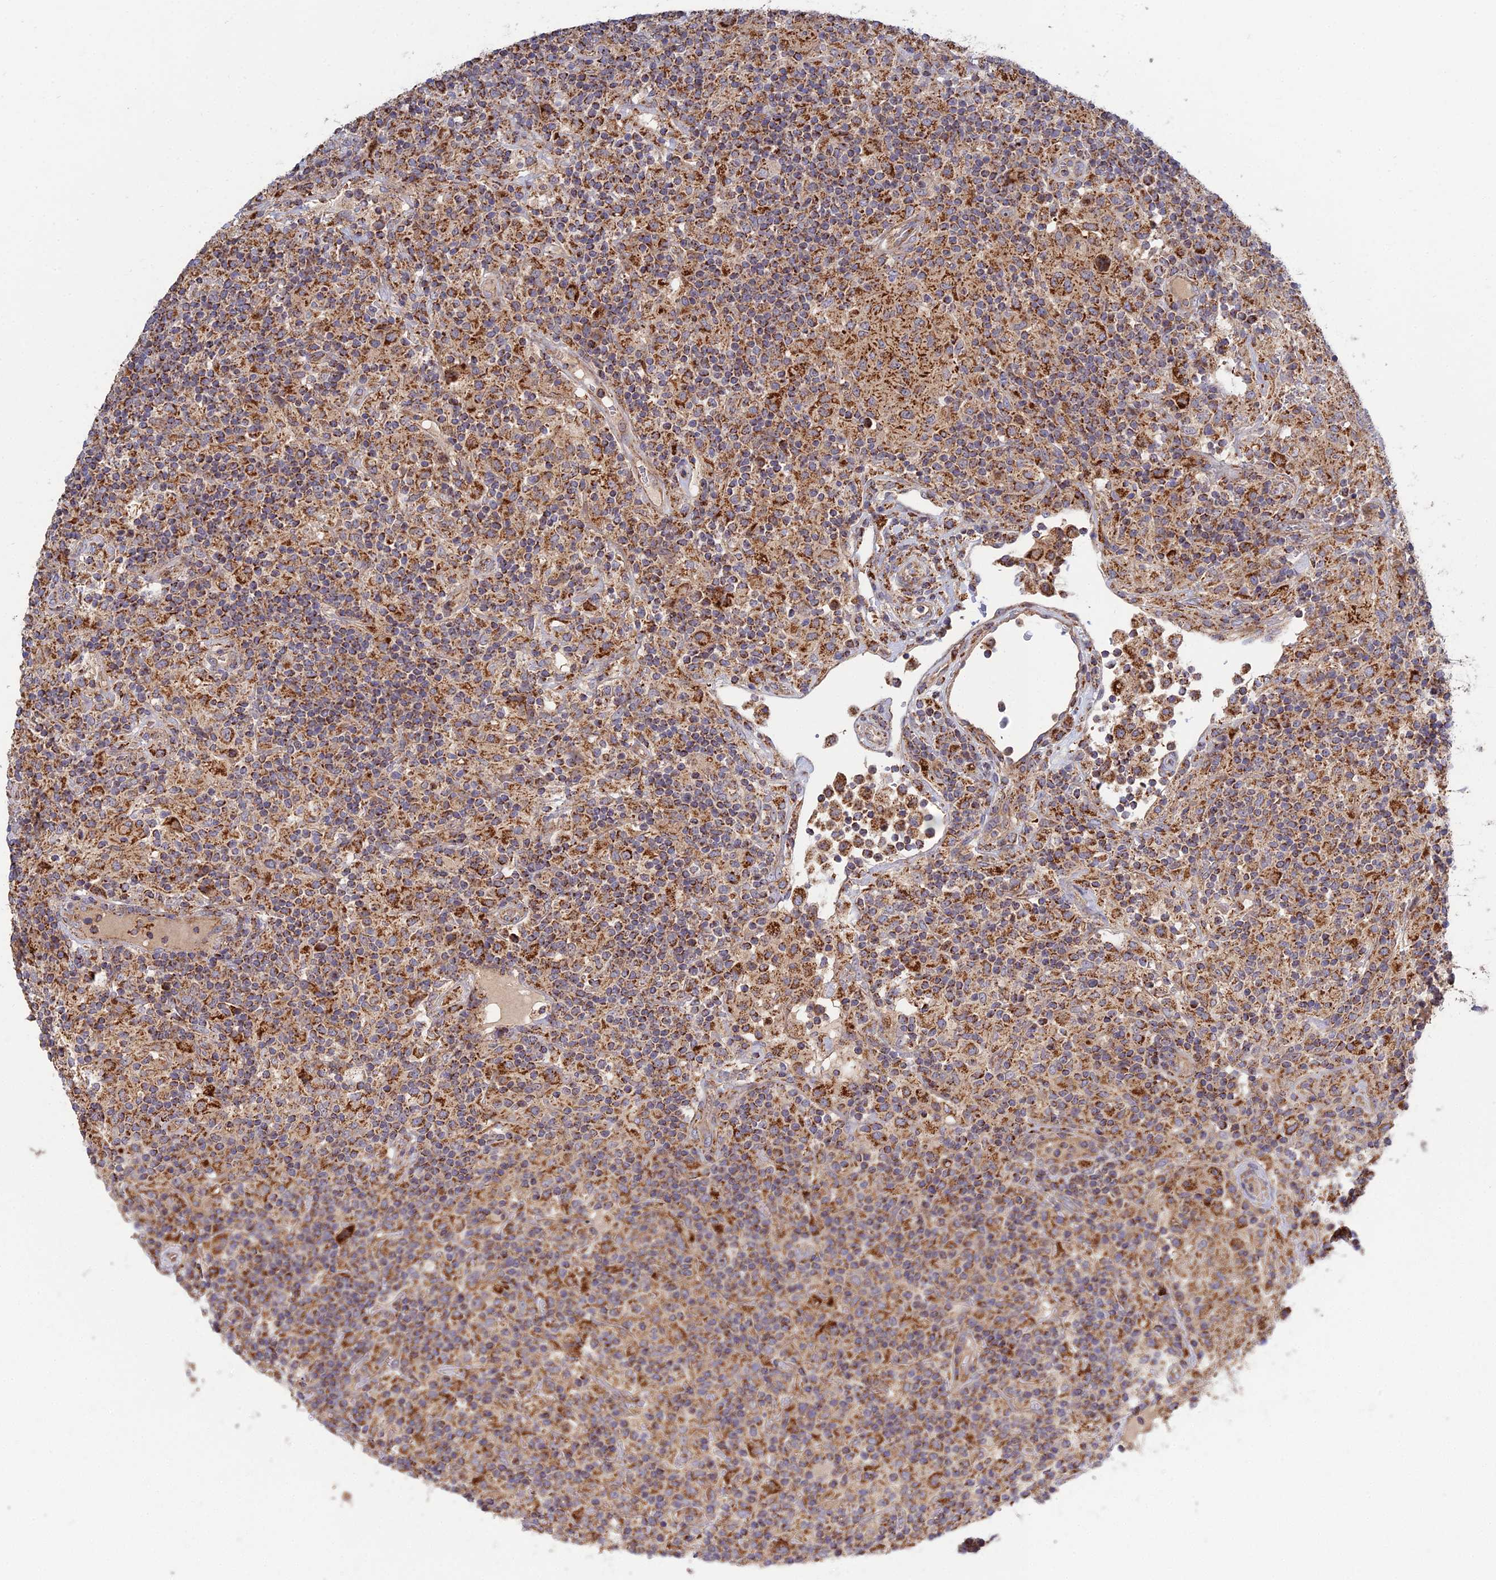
{"staining": {"intensity": "strong", "quantity": ">75%", "location": "cytoplasmic/membranous"}, "tissue": "lymphoma", "cell_type": "Tumor cells", "image_type": "cancer", "snomed": [{"axis": "morphology", "description": "Hodgkin's disease, NOS"}, {"axis": "topography", "description": "Lymph node"}], "caption": "IHC of lymphoma shows high levels of strong cytoplasmic/membranous expression in about >75% of tumor cells.", "gene": "RIC8B", "patient": {"sex": "male", "age": 70}}